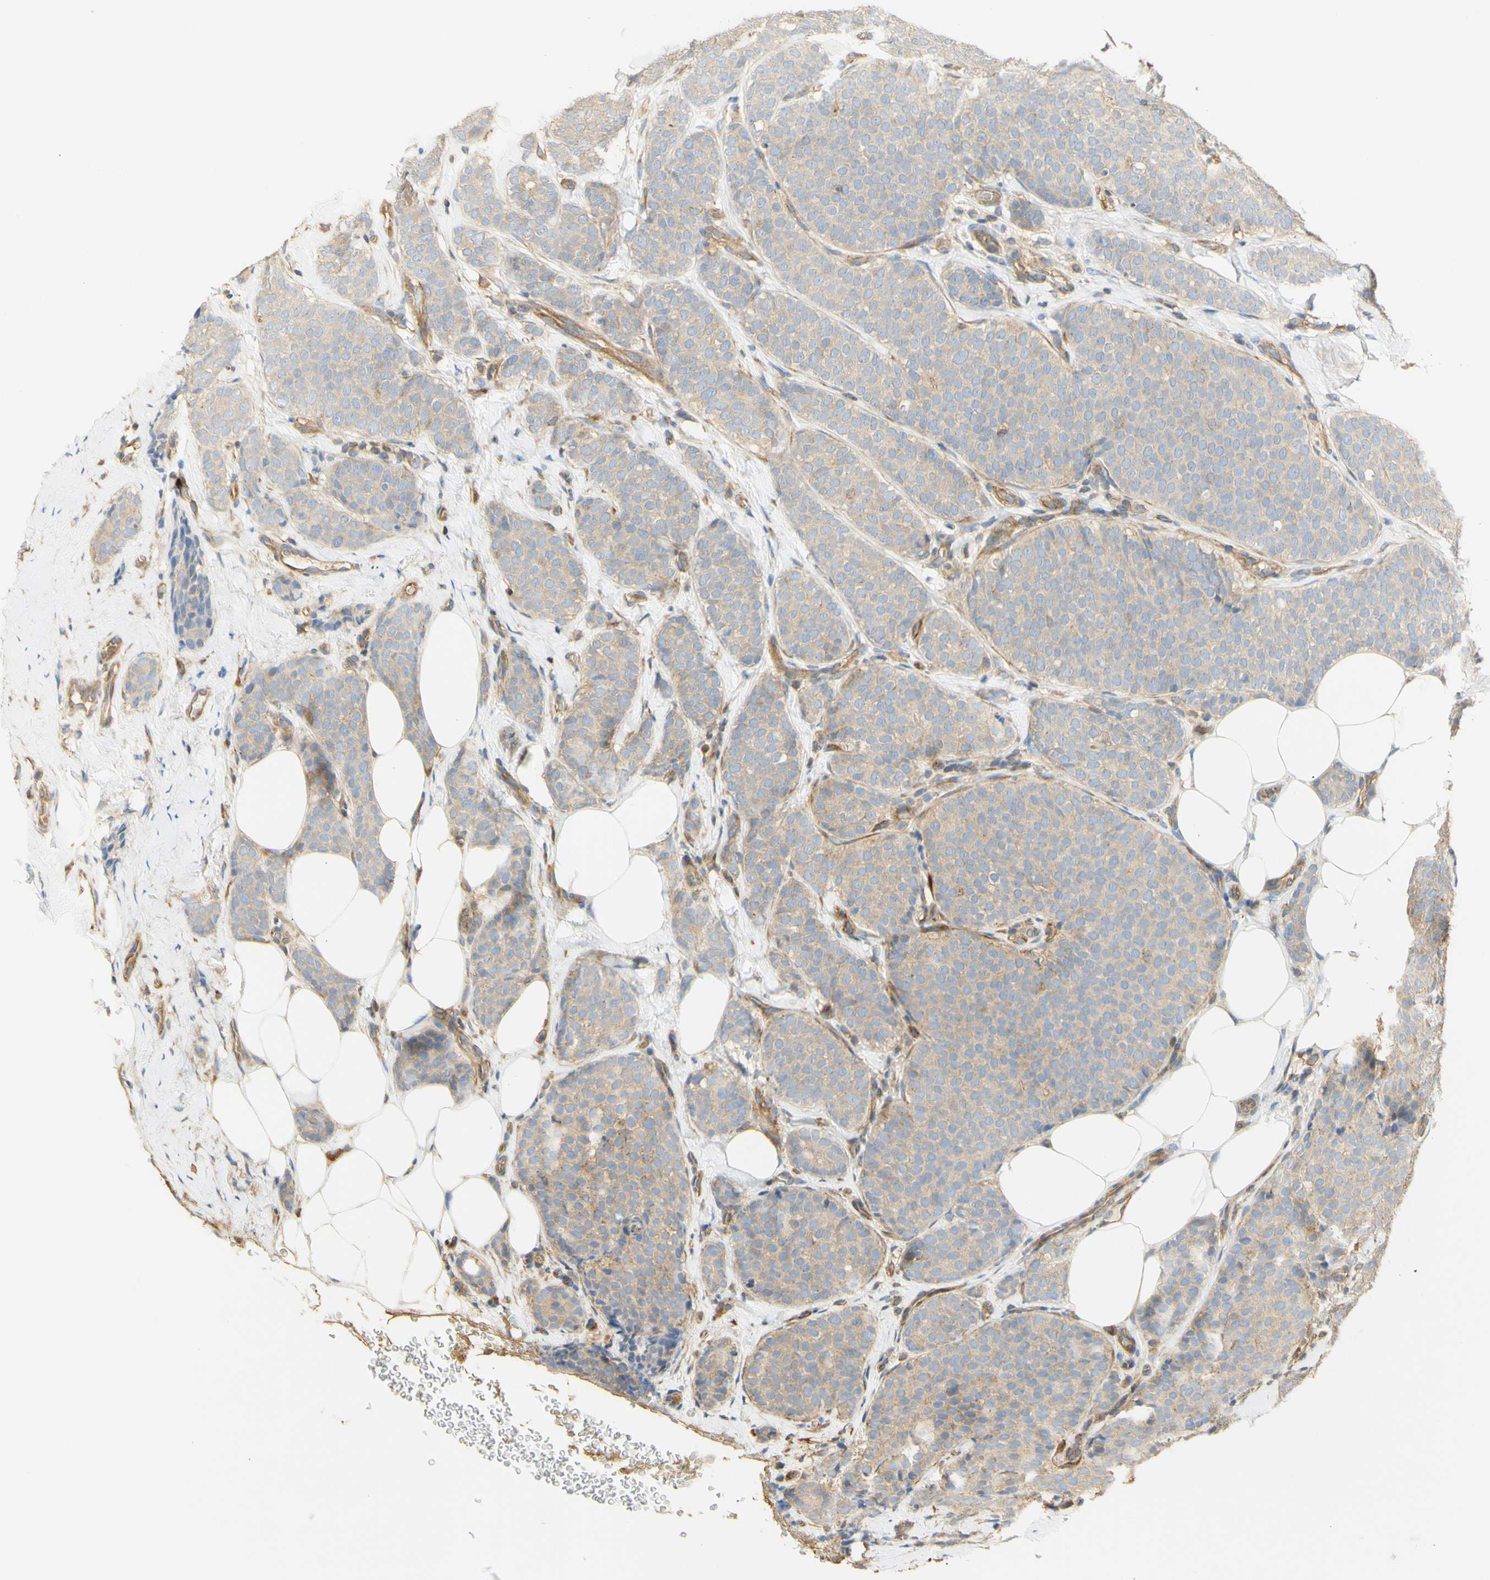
{"staining": {"intensity": "weak", "quantity": "25%-75%", "location": "cytoplasmic/membranous"}, "tissue": "breast cancer", "cell_type": "Tumor cells", "image_type": "cancer", "snomed": [{"axis": "morphology", "description": "Lobular carcinoma"}, {"axis": "topography", "description": "Skin"}, {"axis": "topography", "description": "Breast"}], "caption": "A micrograph of human lobular carcinoma (breast) stained for a protein shows weak cytoplasmic/membranous brown staining in tumor cells. (DAB IHC, brown staining for protein, blue staining for nuclei).", "gene": "KCNE4", "patient": {"sex": "female", "age": 46}}